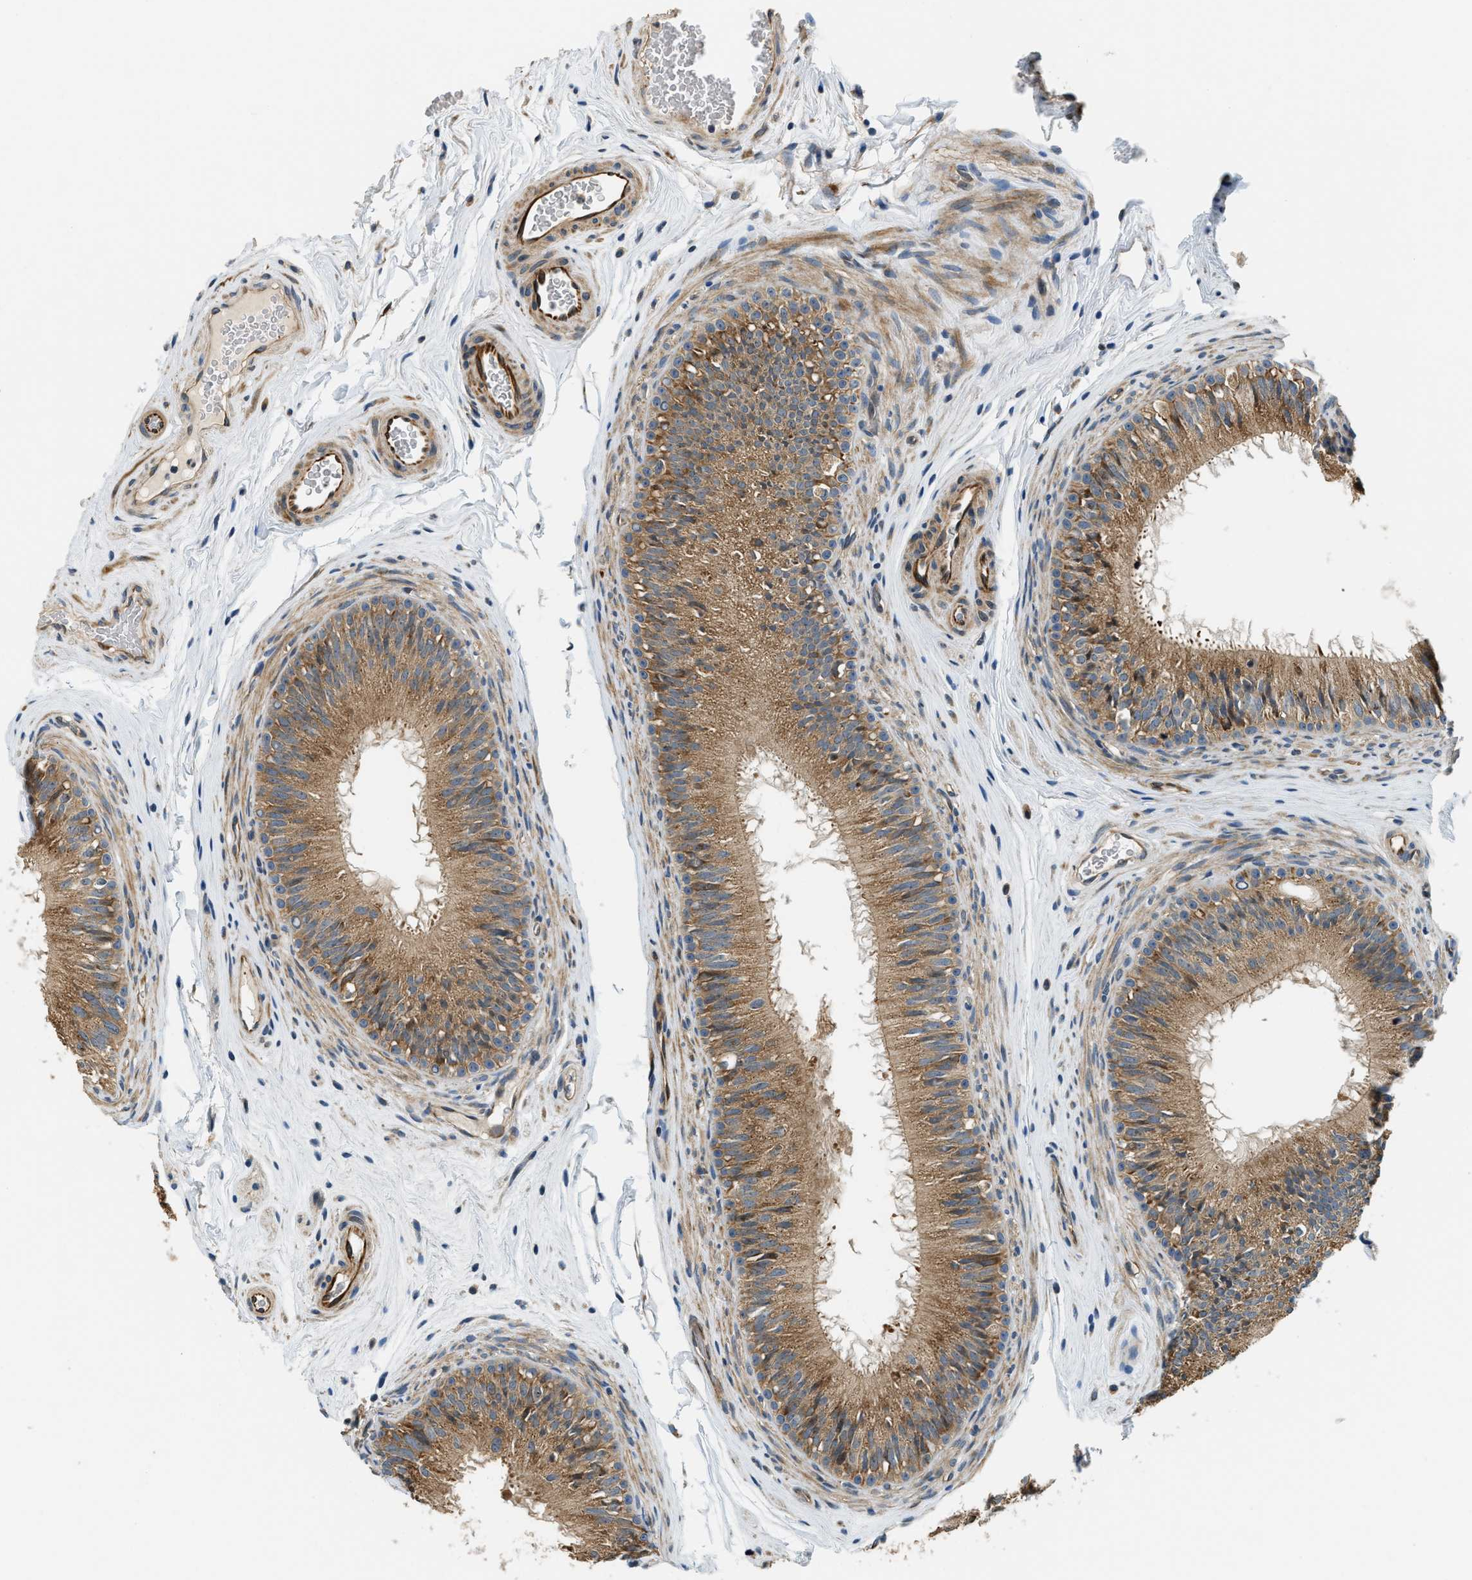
{"staining": {"intensity": "moderate", "quantity": ">75%", "location": "cytoplasmic/membranous"}, "tissue": "epididymis", "cell_type": "Glandular cells", "image_type": "normal", "snomed": [{"axis": "morphology", "description": "Normal tissue, NOS"}, {"axis": "topography", "description": "Testis"}, {"axis": "topography", "description": "Epididymis"}], "caption": "Immunohistochemical staining of normal epididymis displays medium levels of moderate cytoplasmic/membranous staining in approximately >75% of glandular cells. (DAB (3,3'-diaminobenzidine) IHC with brightfield microscopy, high magnification).", "gene": "ALOX12", "patient": {"sex": "male", "age": 36}}